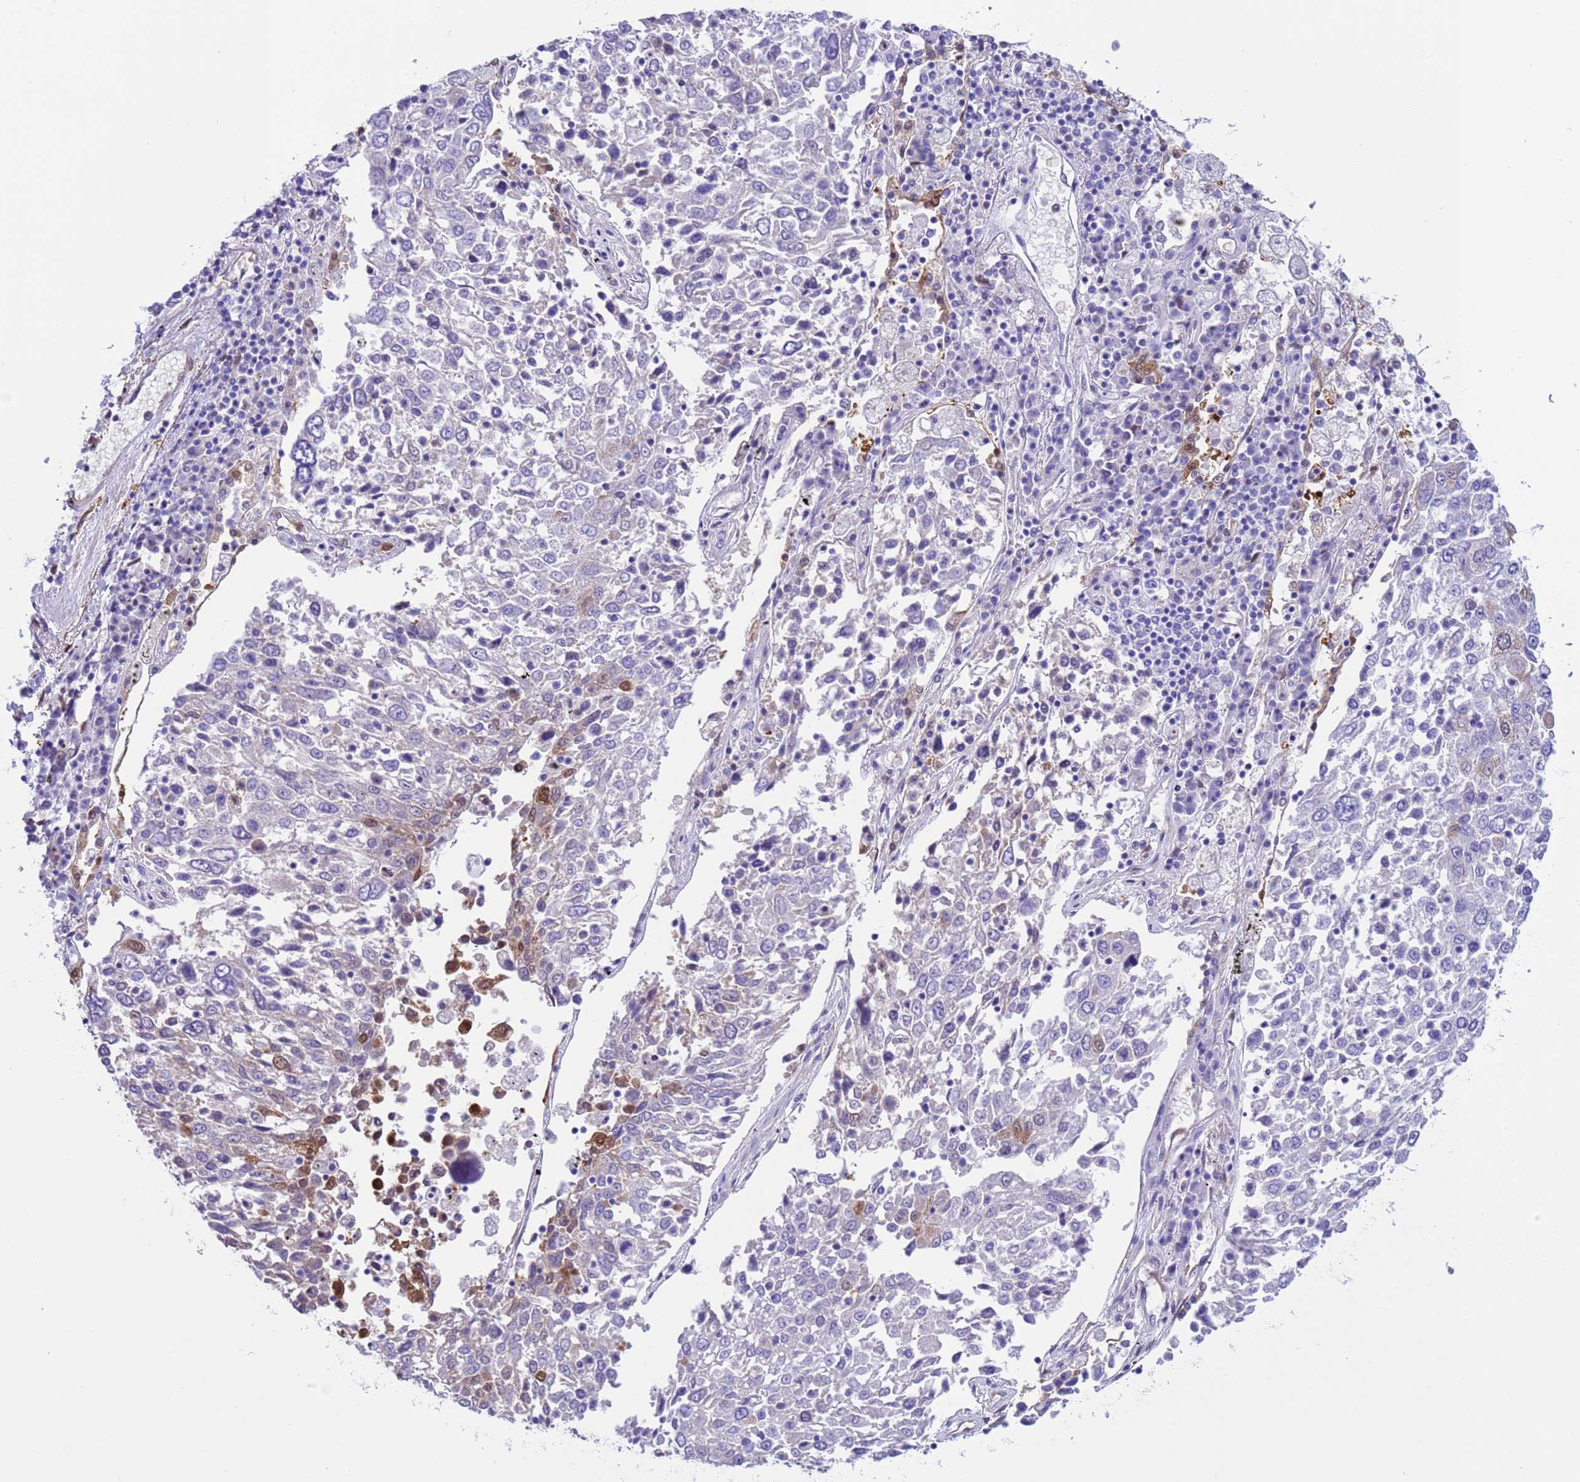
{"staining": {"intensity": "moderate", "quantity": "<25%", "location": "cytoplasmic/membranous"}, "tissue": "lung cancer", "cell_type": "Tumor cells", "image_type": "cancer", "snomed": [{"axis": "morphology", "description": "Squamous cell carcinoma, NOS"}, {"axis": "topography", "description": "Lung"}], "caption": "Immunohistochemical staining of lung cancer (squamous cell carcinoma) demonstrates moderate cytoplasmic/membranous protein staining in about <25% of tumor cells. The staining is performed using DAB brown chromogen to label protein expression. The nuclei are counter-stained blue using hematoxylin.", "gene": "C6orf47", "patient": {"sex": "male", "age": 65}}